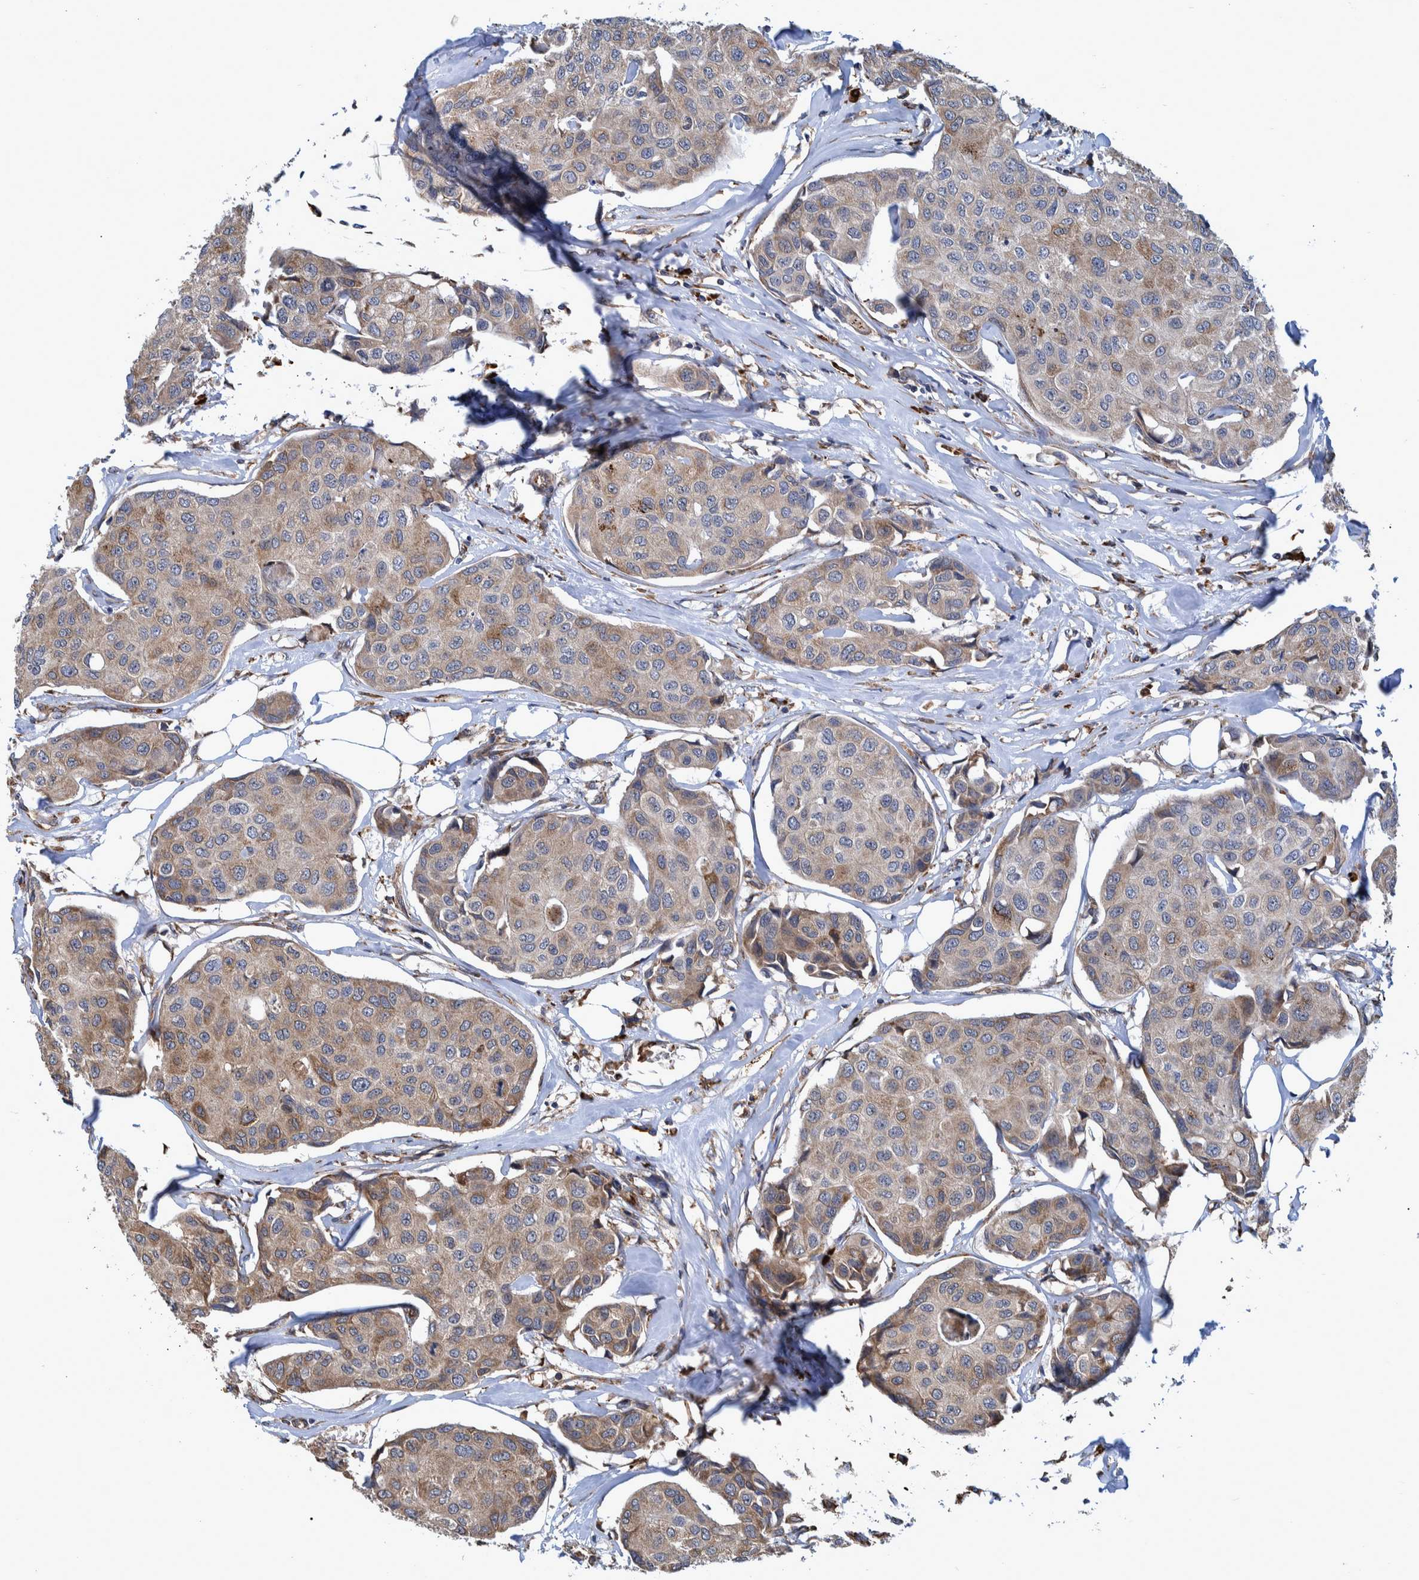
{"staining": {"intensity": "moderate", "quantity": ">75%", "location": "cytoplasmic/membranous"}, "tissue": "breast cancer", "cell_type": "Tumor cells", "image_type": "cancer", "snomed": [{"axis": "morphology", "description": "Duct carcinoma"}, {"axis": "topography", "description": "Breast"}], "caption": "DAB immunohistochemical staining of human invasive ductal carcinoma (breast) exhibits moderate cytoplasmic/membranous protein expression in approximately >75% of tumor cells. The staining was performed using DAB, with brown indicating positive protein expression. Nuclei are stained blue with hematoxylin.", "gene": "SPAG5", "patient": {"sex": "female", "age": 80}}